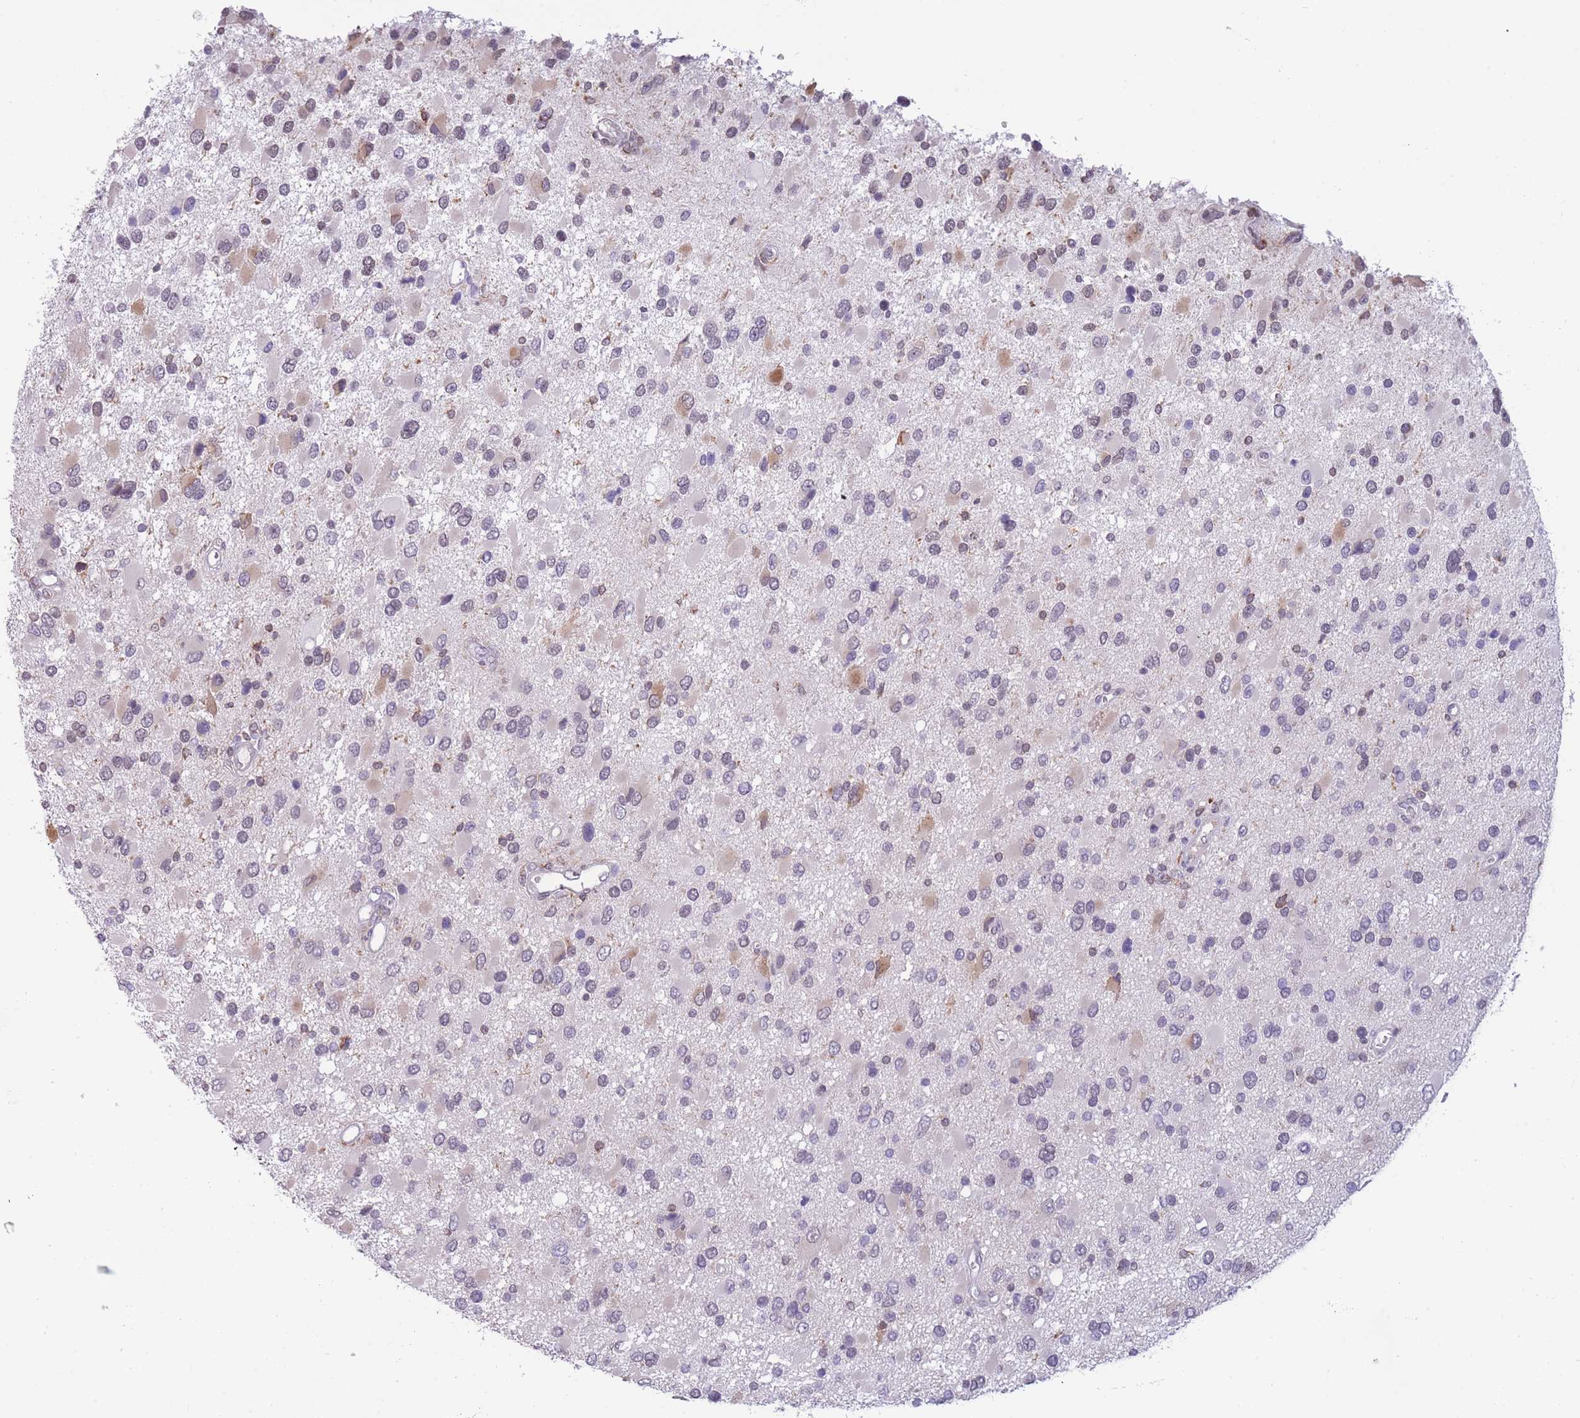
{"staining": {"intensity": "weak", "quantity": "<25%", "location": "cytoplasmic/membranous"}, "tissue": "glioma", "cell_type": "Tumor cells", "image_type": "cancer", "snomed": [{"axis": "morphology", "description": "Glioma, malignant, High grade"}, {"axis": "topography", "description": "Brain"}], "caption": "The histopathology image reveals no significant staining in tumor cells of glioma. The staining is performed using DAB (3,3'-diaminobenzidine) brown chromogen with nuclei counter-stained in using hematoxylin.", "gene": "TMEM121", "patient": {"sex": "male", "age": 53}}